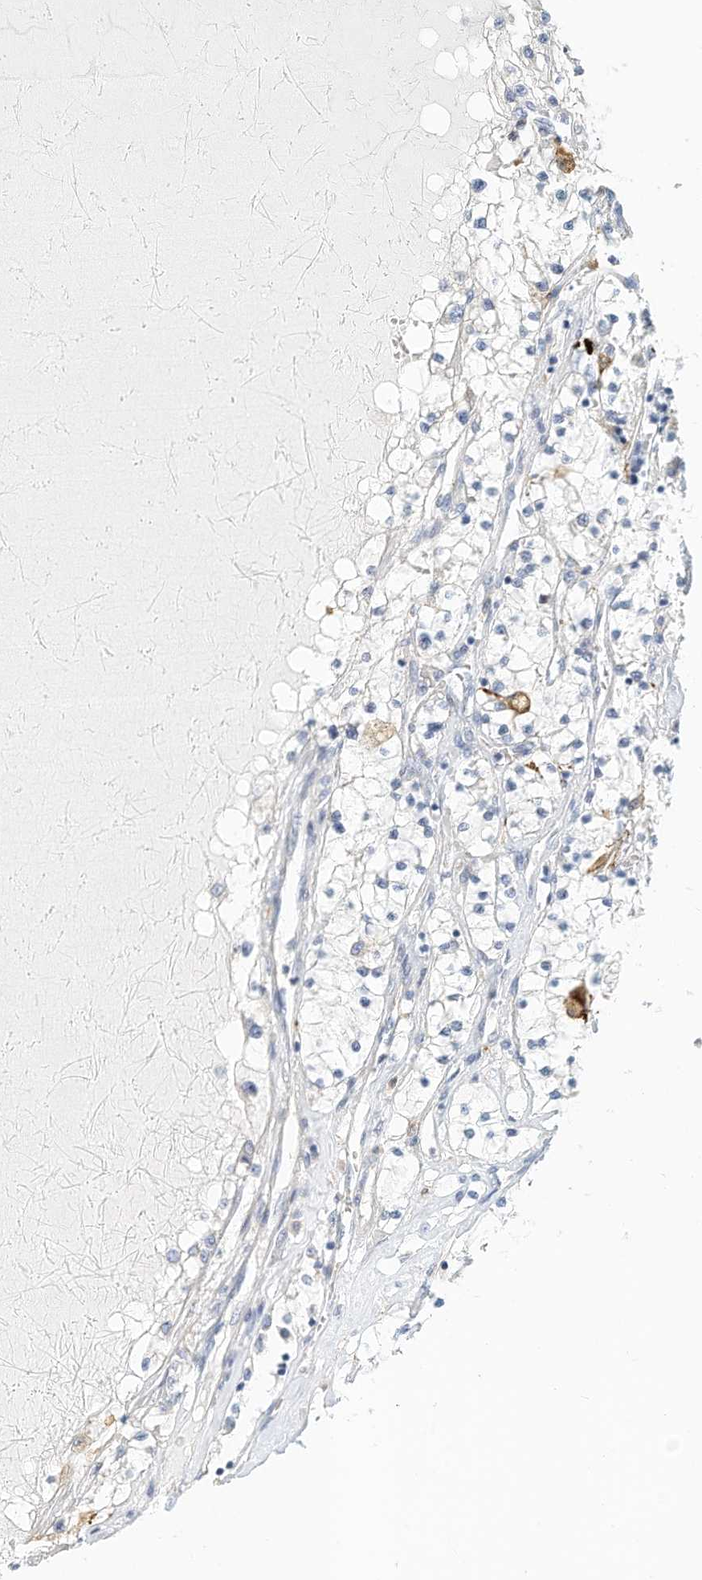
{"staining": {"intensity": "negative", "quantity": "none", "location": "none"}, "tissue": "renal cancer", "cell_type": "Tumor cells", "image_type": "cancer", "snomed": [{"axis": "morphology", "description": "Normal tissue, NOS"}, {"axis": "morphology", "description": "Adenocarcinoma, NOS"}, {"axis": "topography", "description": "Kidney"}], "caption": "Tumor cells show no significant expression in renal cancer (adenocarcinoma). (DAB (3,3'-diaminobenzidine) immunohistochemistry with hematoxylin counter stain).", "gene": "MICAL1", "patient": {"sex": "male", "age": 68}}